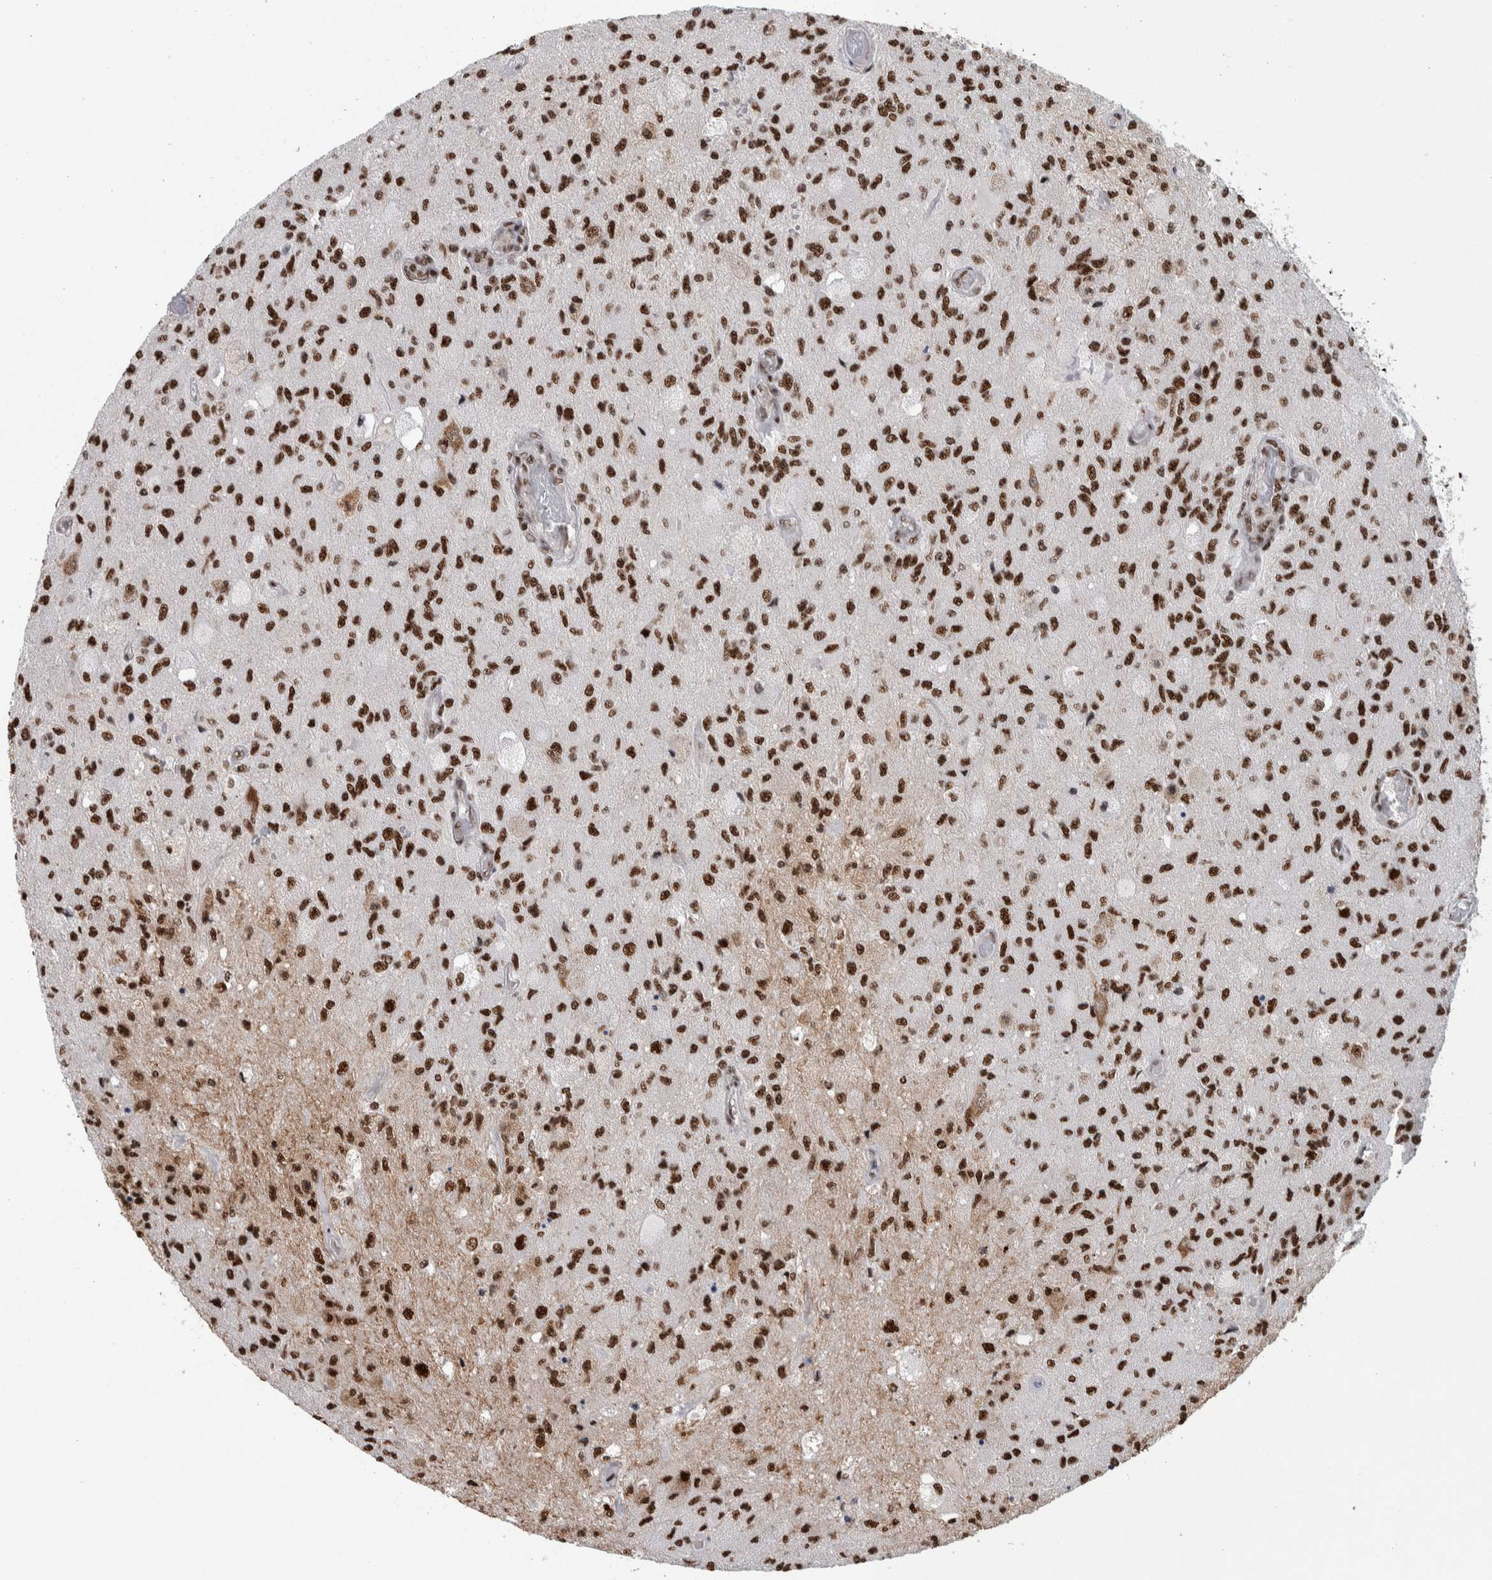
{"staining": {"intensity": "strong", "quantity": ">75%", "location": "nuclear"}, "tissue": "glioma", "cell_type": "Tumor cells", "image_type": "cancer", "snomed": [{"axis": "morphology", "description": "Normal tissue, NOS"}, {"axis": "morphology", "description": "Glioma, malignant, High grade"}, {"axis": "topography", "description": "Cerebral cortex"}], "caption": "The immunohistochemical stain shows strong nuclear positivity in tumor cells of glioma tissue. The staining was performed using DAB (3,3'-diaminobenzidine) to visualize the protein expression in brown, while the nuclei were stained in blue with hematoxylin (Magnification: 20x).", "gene": "NCL", "patient": {"sex": "male", "age": 77}}